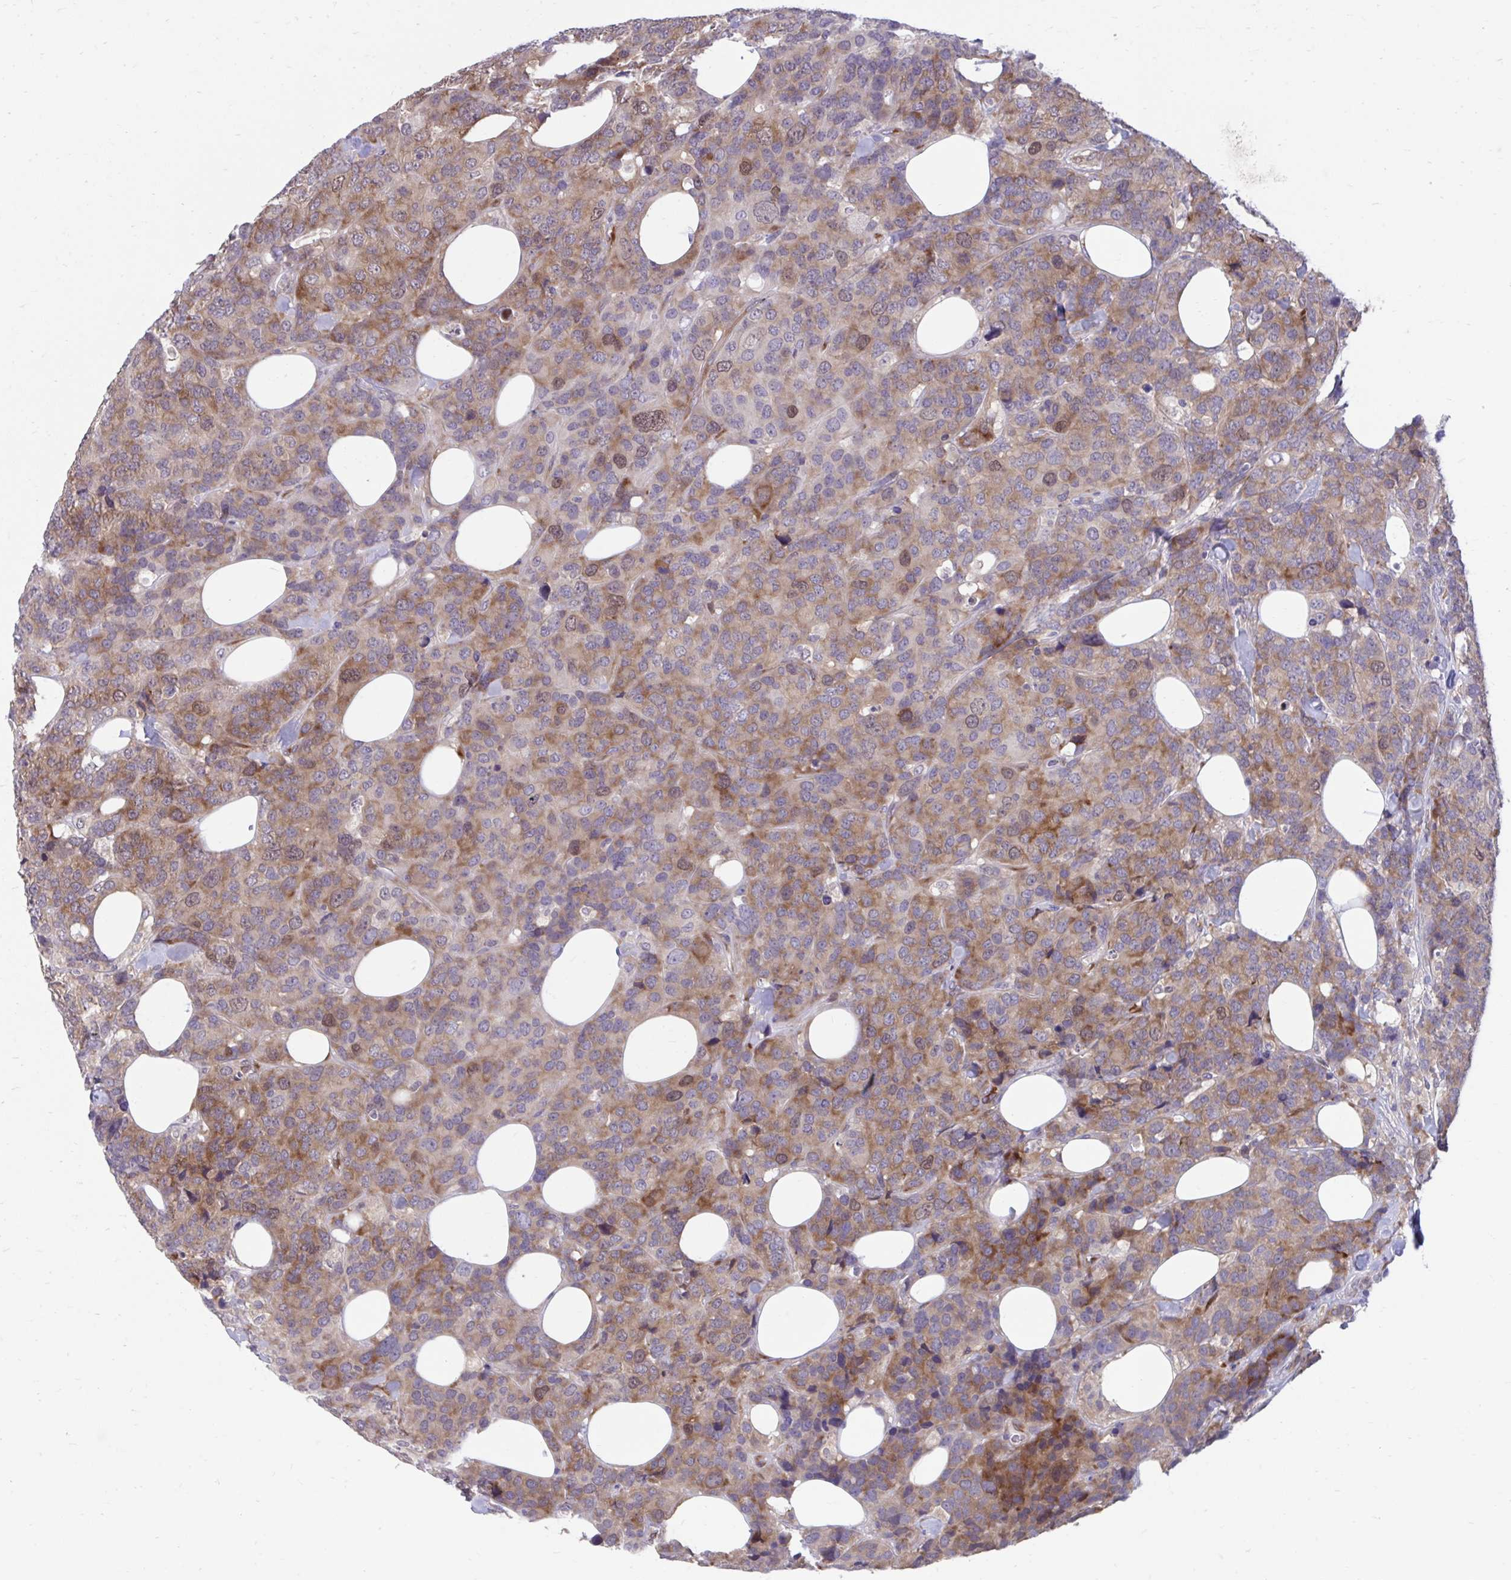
{"staining": {"intensity": "moderate", "quantity": ">75%", "location": "cytoplasmic/membranous"}, "tissue": "breast cancer", "cell_type": "Tumor cells", "image_type": "cancer", "snomed": [{"axis": "morphology", "description": "Lobular carcinoma"}, {"axis": "topography", "description": "Breast"}], "caption": "Breast cancer (lobular carcinoma) tissue demonstrates moderate cytoplasmic/membranous positivity in about >75% of tumor cells, visualized by immunohistochemistry. Nuclei are stained in blue.", "gene": "SELENON", "patient": {"sex": "female", "age": 59}}